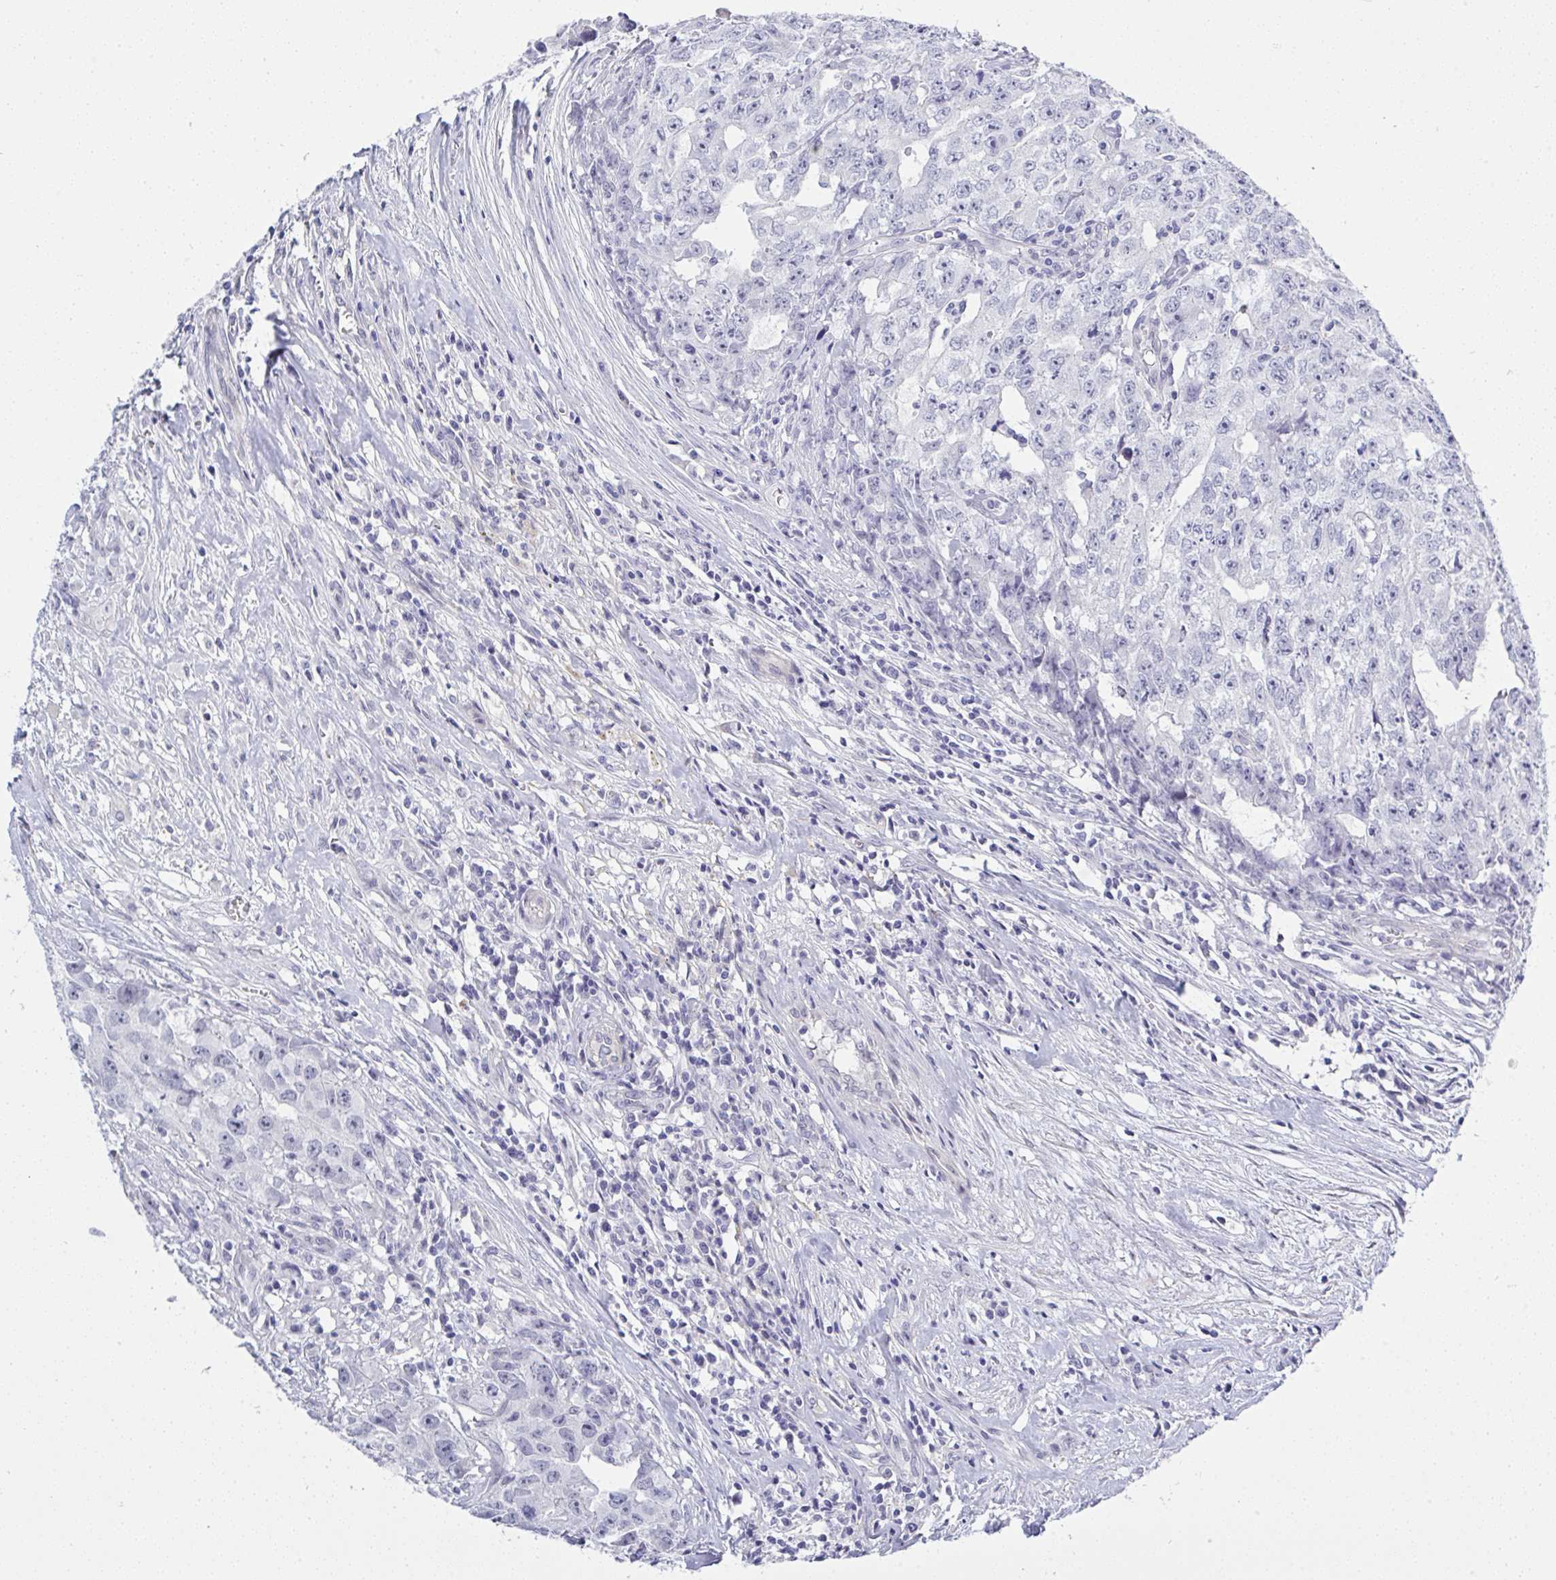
{"staining": {"intensity": "negative", "quantity": "none", "location": "none"}, "tissue": "testis cancer", "cell_type": "Tumor cells", "image_type": "cancer", "snomed": [{"axis": "morphology", "description": "Carcinoma, Embryonal, NOS"}, {"axis": "morphology", "description": "Teratoma, malignant, NOS"}, {"axis": "topography", "description": "Testis"}], "caption": "This is a micrograph of immunohistochemistry (IHC) staining of testis cancer (embryonal carcinoma), which shows no staining in tumor cells.", "gene": "MFSD4A", "patient": {"sex": "male", "age": 24}}